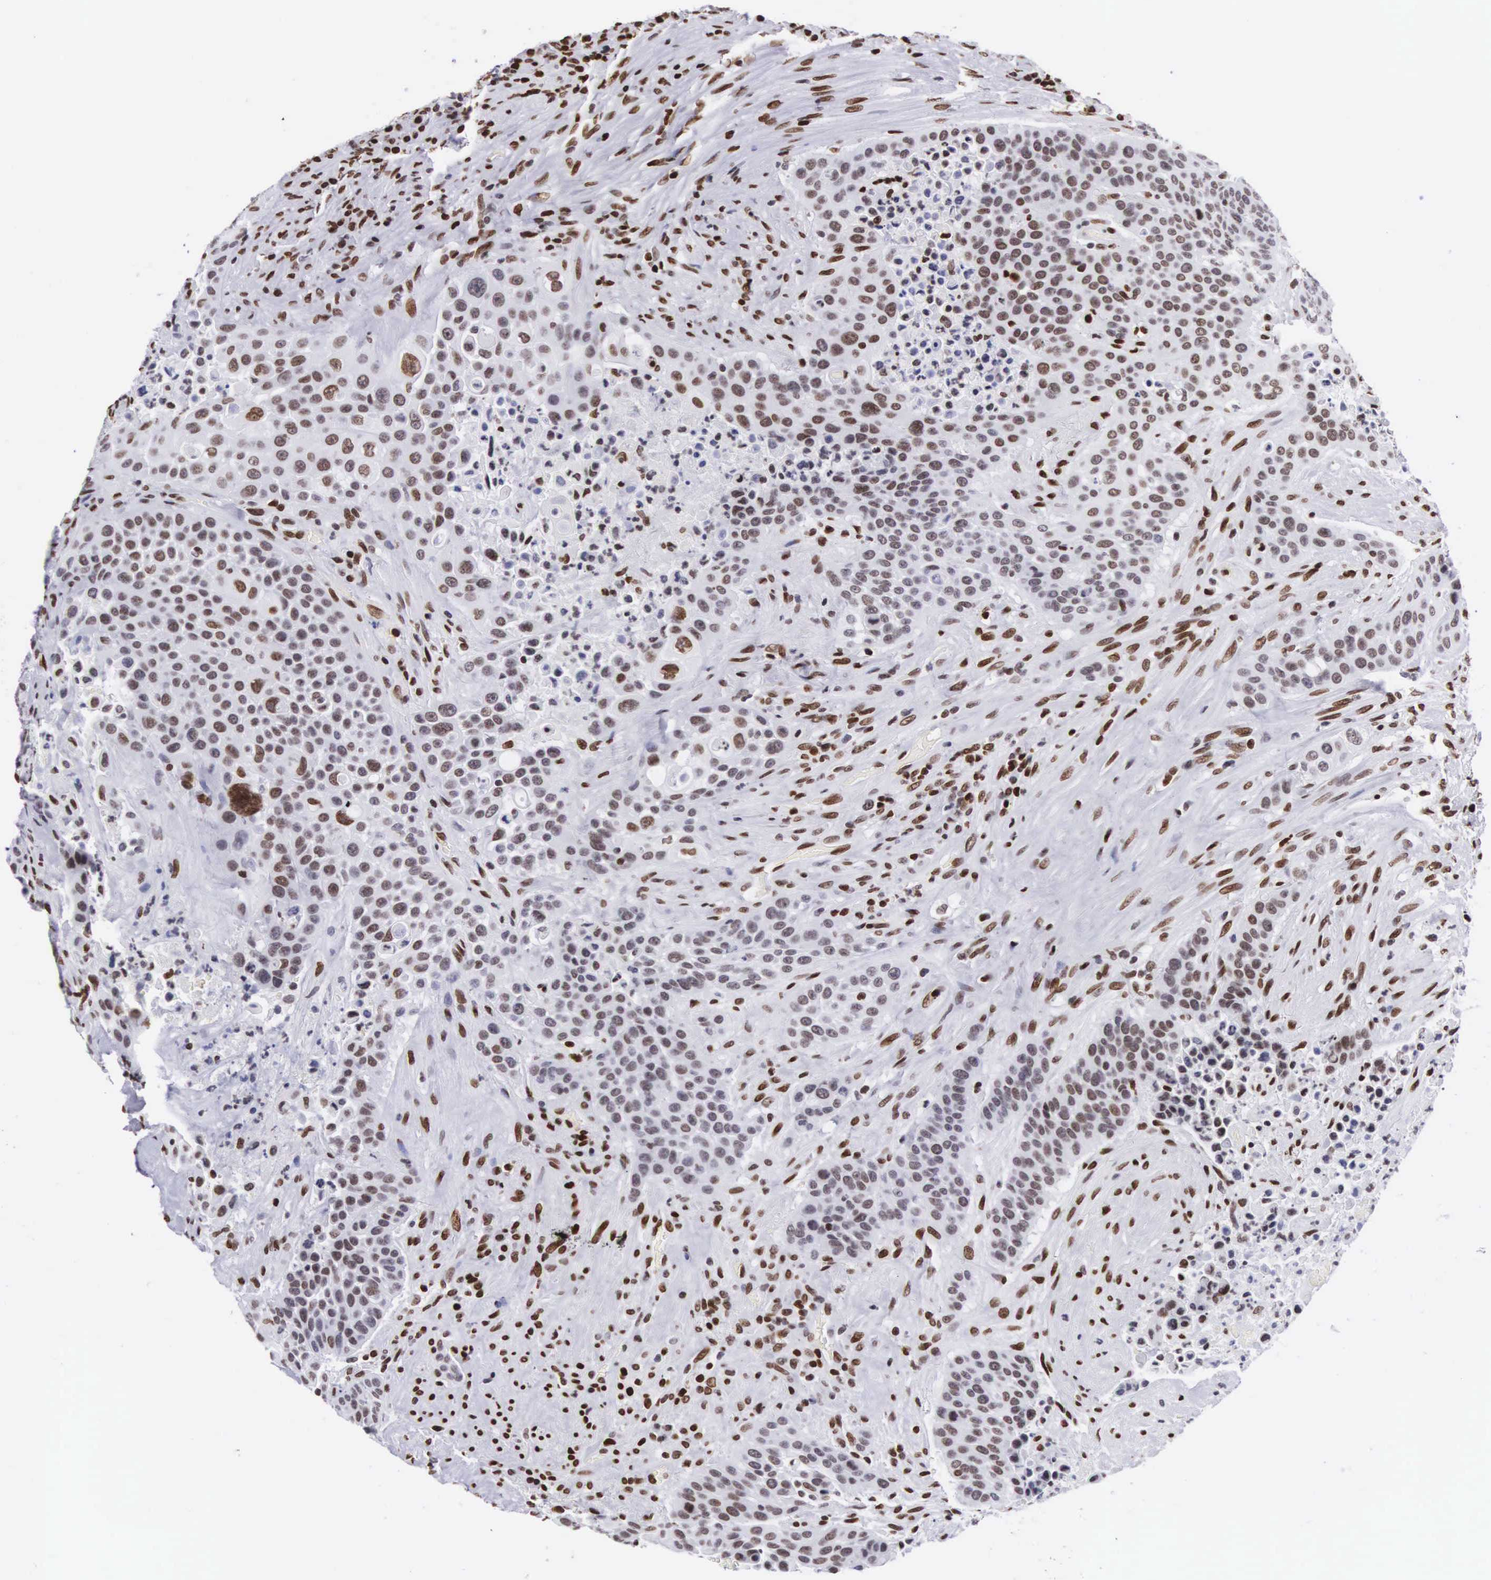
{"staining": {"intensity": "moderate", "quantity": ">75%", "location": "nuclear"}, "tissue": "urothelial cancer", "cell_type": "Tumor cells", "image_type": "cancer", "snomed": [{"axis": "morphology", "description": "Urothelial carcinoma, High grade"}, {"axis": "topography", "description": "Urinary bladder"}], "caption": "Immunohistochemical staining of human urothelial carcinoma (high-grade) demonstrates moderate nuclear protein expression in approximately >75% of tumor cells. Nuclei are stained in blue.", "gene": "MECP2", "patient": {"sex": "male", "age": 74}}